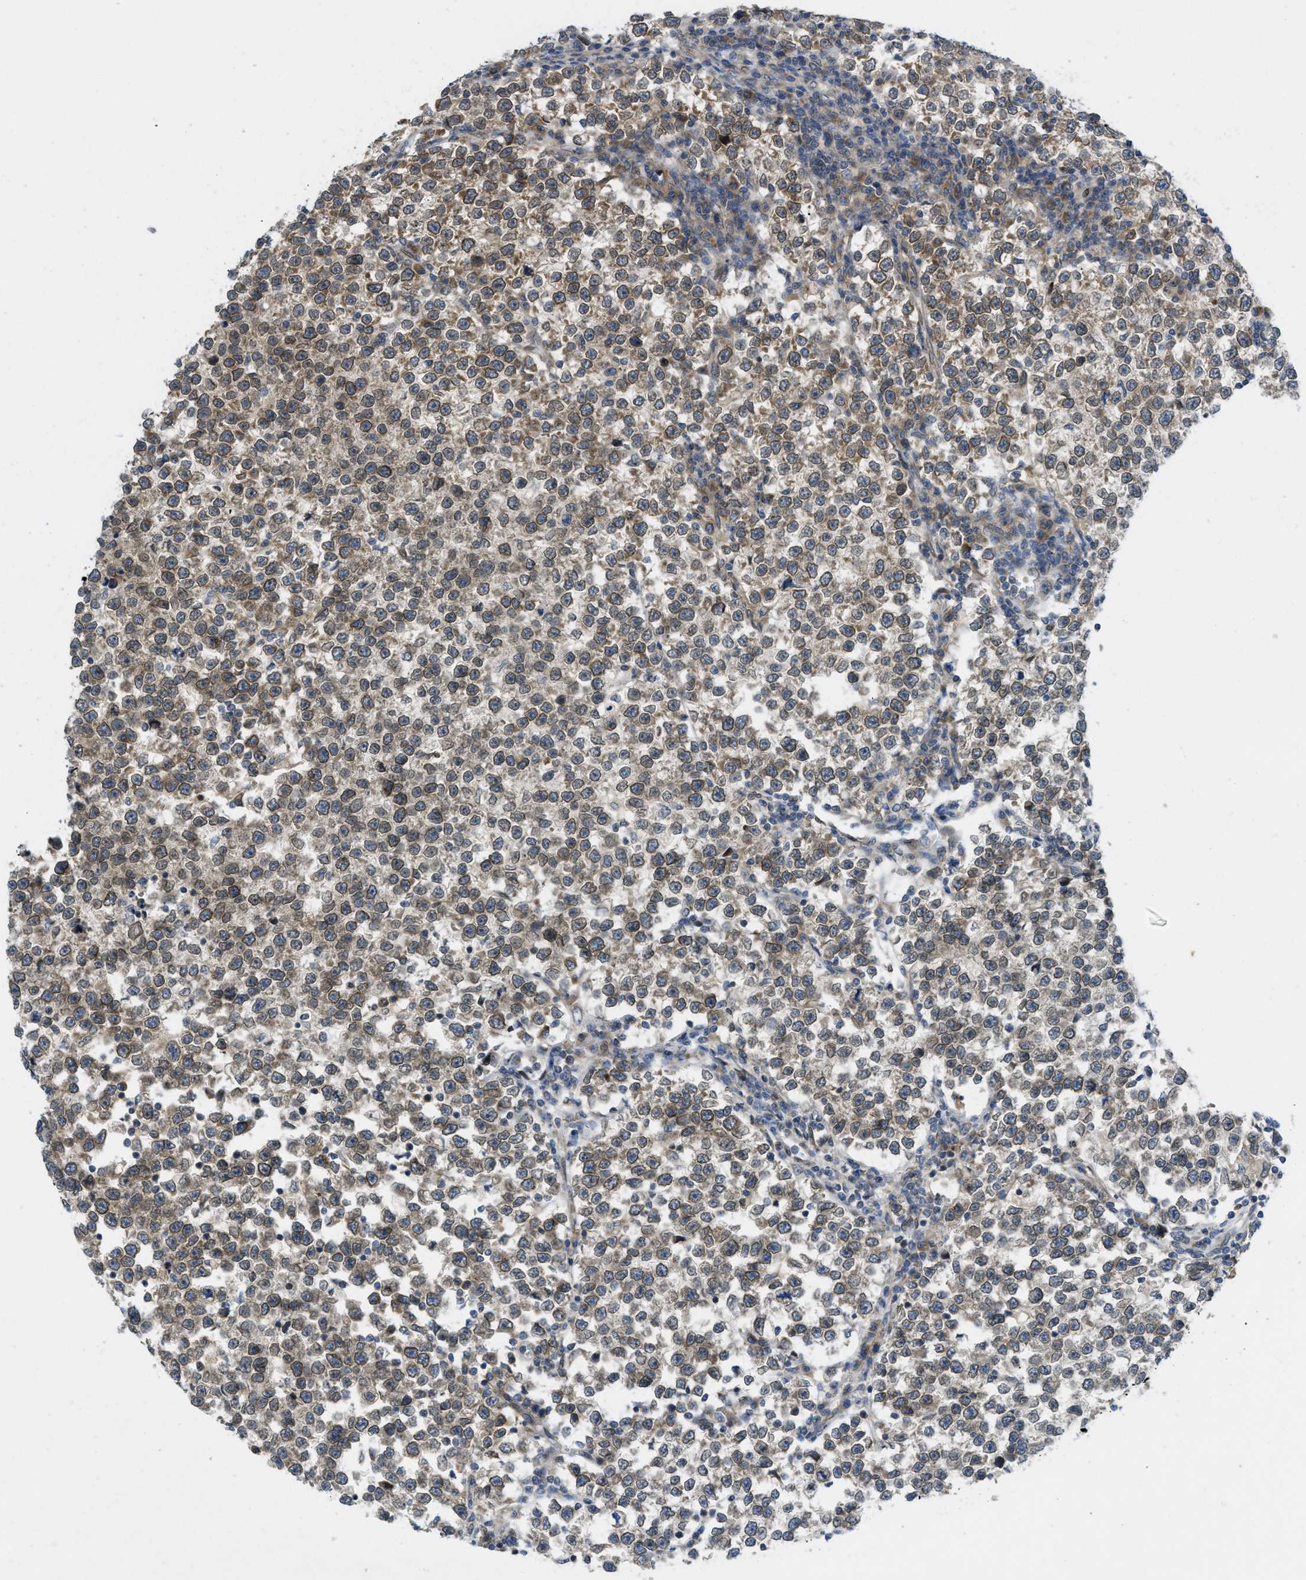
{"staining": {"intensity": "weak", "quantity": ">75%", "location": "cytoplasmic/membranous"}, "tissue": "testis cancer", "cell_type": "Tumor cells", "image_type": "cancer", "snomed": [{"axis": "morphology", "description": "Normal tissue, NOS"}, {"axis": "morphology", "description": "Seminoma, NOS"}, {"axis": "topography", "description": "Testis"}], "caption": "Protein expression analysis of testis cancer (seminoma) shows weak cytoplasmic/membranous positivity in about >75% of tumor cells. The staining was performed using DAB to visualize the protein expression in brown, while the nuclei were stained in blue with hematoxylin (Magnification: 20x).", "gene": "EIF2AK3", "patient": {"sex": "male", "age": 43}}